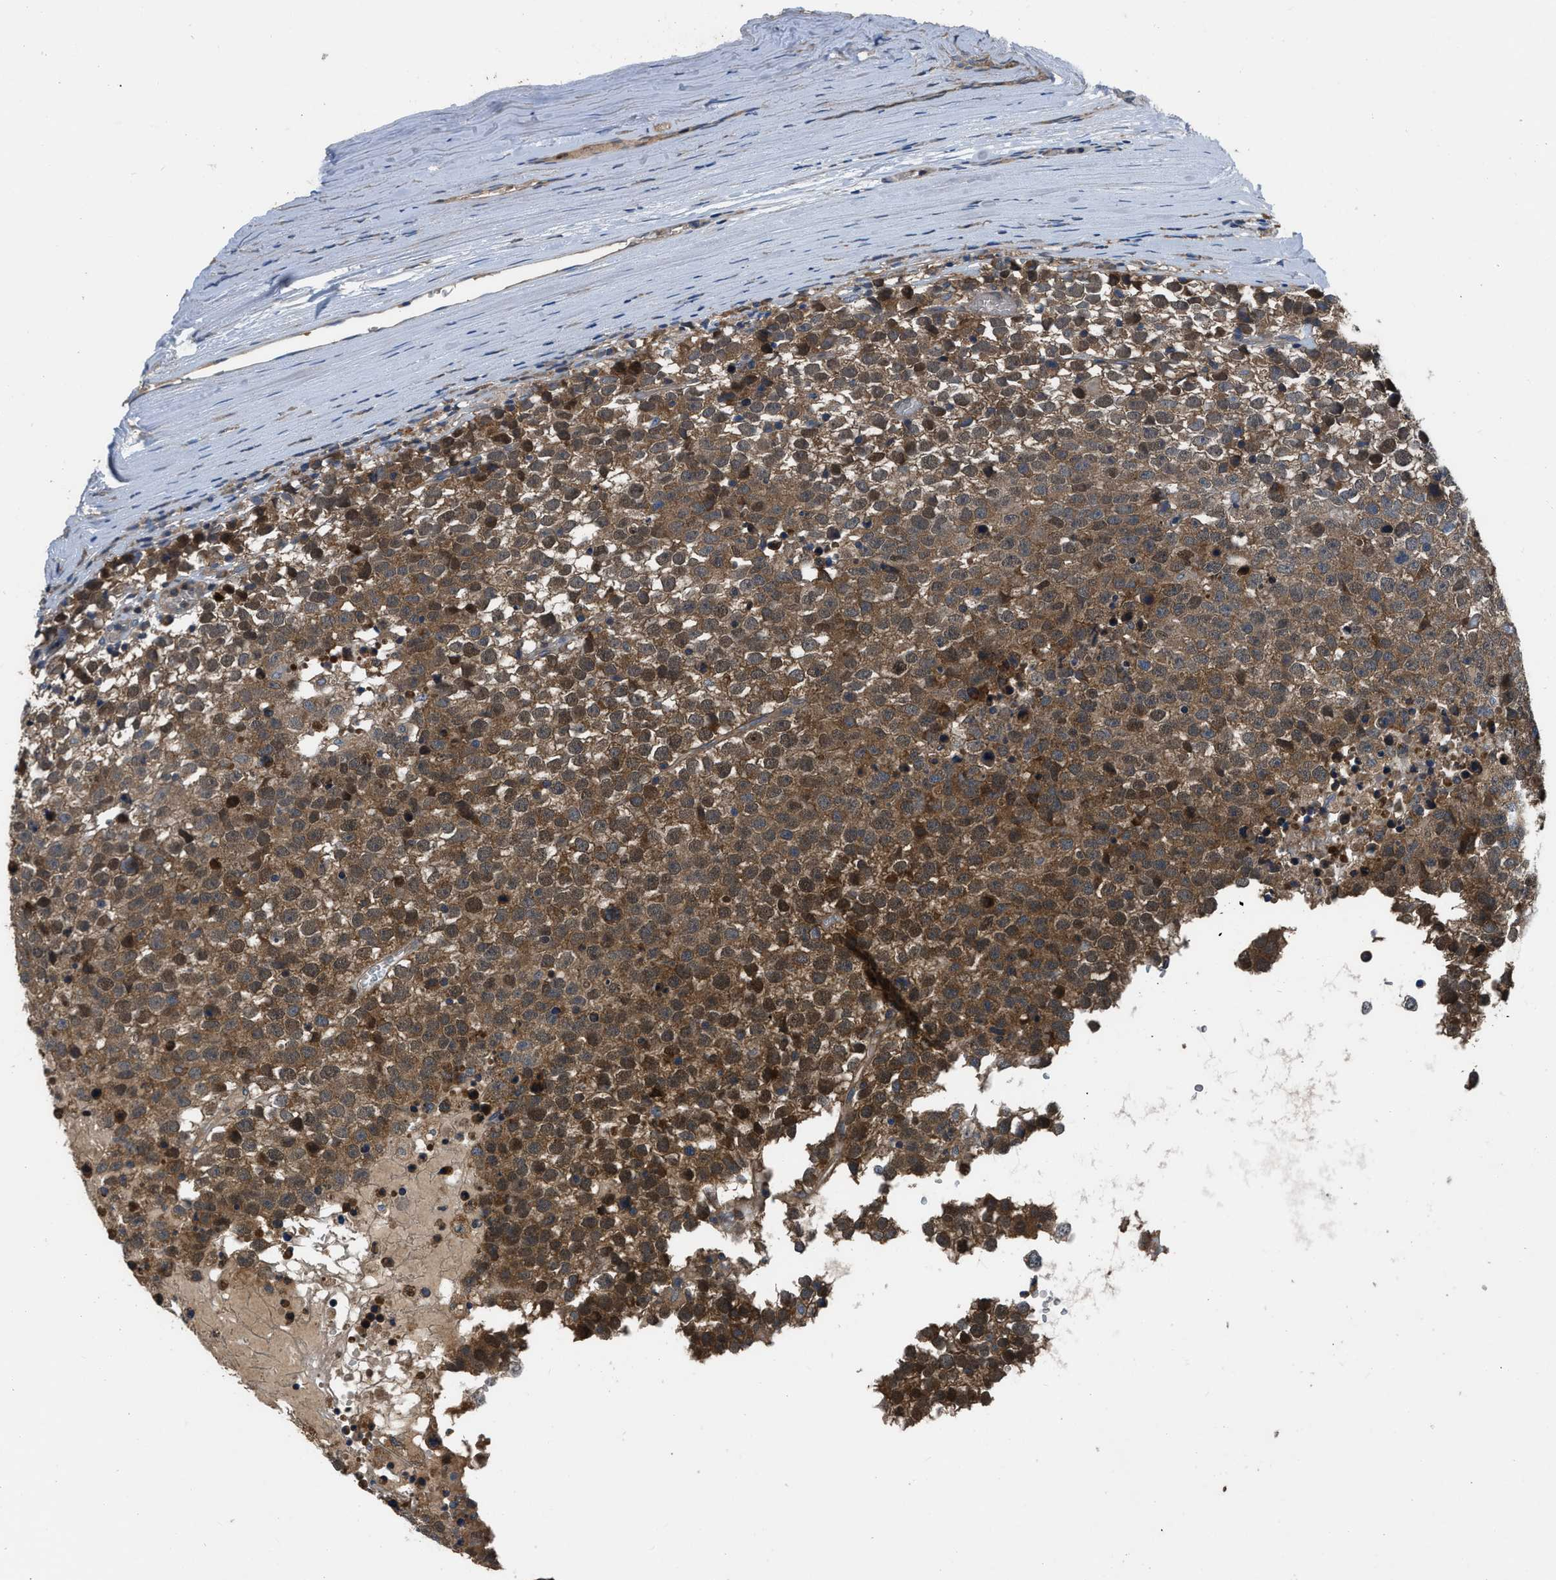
{"staining": {"intensity": "moderate", "quantity": ">75%", "location": "cytoplasmic/membranous,nuclear"}, "tissue": "testis cancer", "cell_type": "Tumor cells", "image_type": "cancer", "snomed": [{"axis": "morphology", "description": "Seminoma, NOS"}, {"axis": "topography", "description": "Testis"}], "caption": "Immunohistochemical staining of testis seminoma demonstrates moderate cytoplasmic/membranous and nuclear protein staining in about >75% of tumor cells. The protein is stained brown, and the nuclei are stained in blue (DAB IHC with brightfield microscopy, high magnification).", "gene": "USP25", "patient": {"sex": "male", "age": 65}}